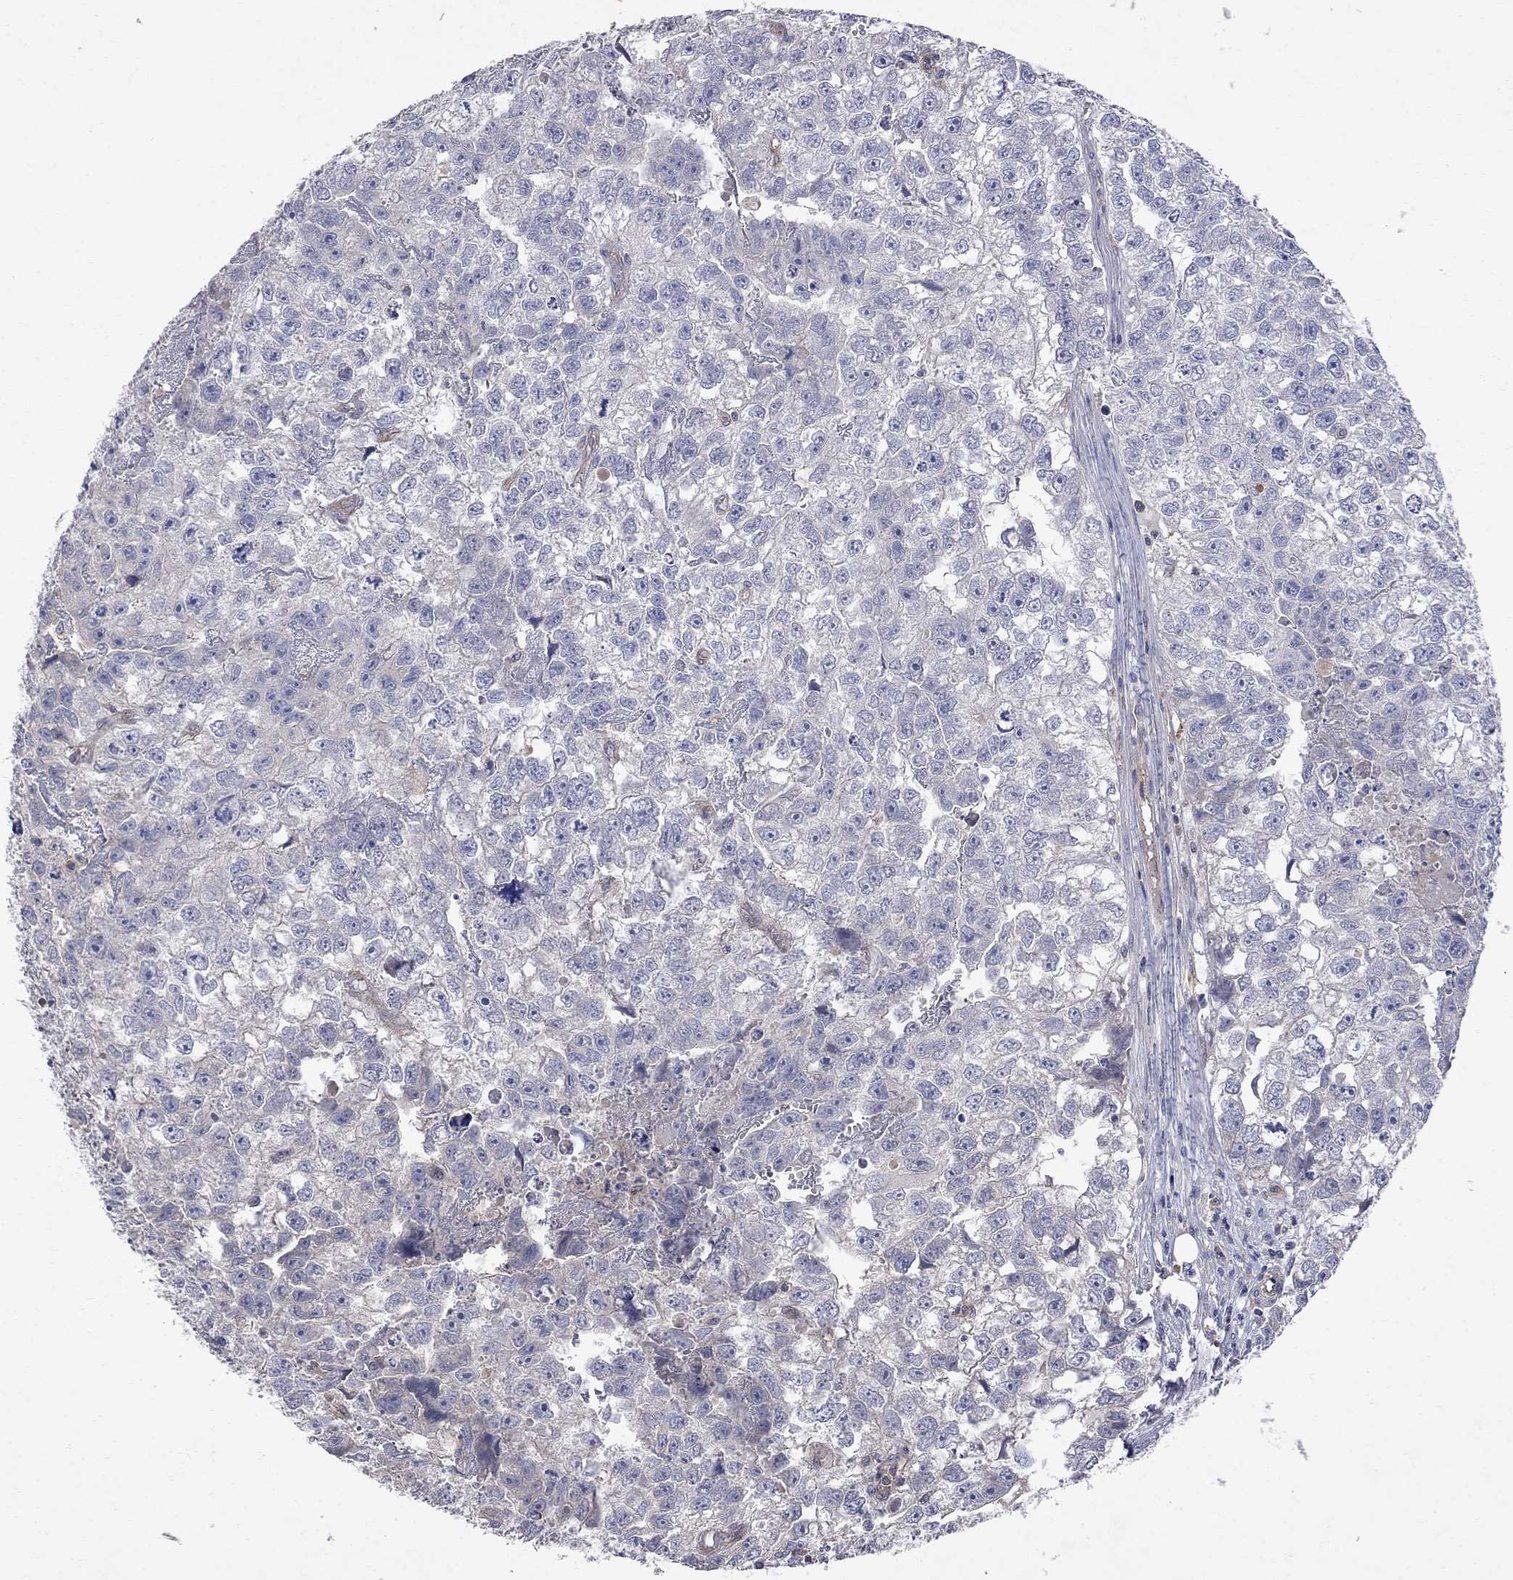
{"staining": {"intensity": "negative", "quantity": "none", "location": "none"}, "tissue": "testis cancer", "cell_type": "Tumor cells", "image_type": "cancer", "snomed": [{"axis": "morphology", "description": "Carcinoma, Embryonal, NOS"}, {"axis": "morphology", "description": "Teratoma, malignant, NOS"}, {"axis": "topography", "description": "Testis"}], "caption": "An immunohistochemistry micrograph of testis teratoma (malignant) is shown. There is no staining in tumor cells of testis teratoma (malignant).", "gene": "ABI3", "patient": {"sex": "male", "age": 44}}